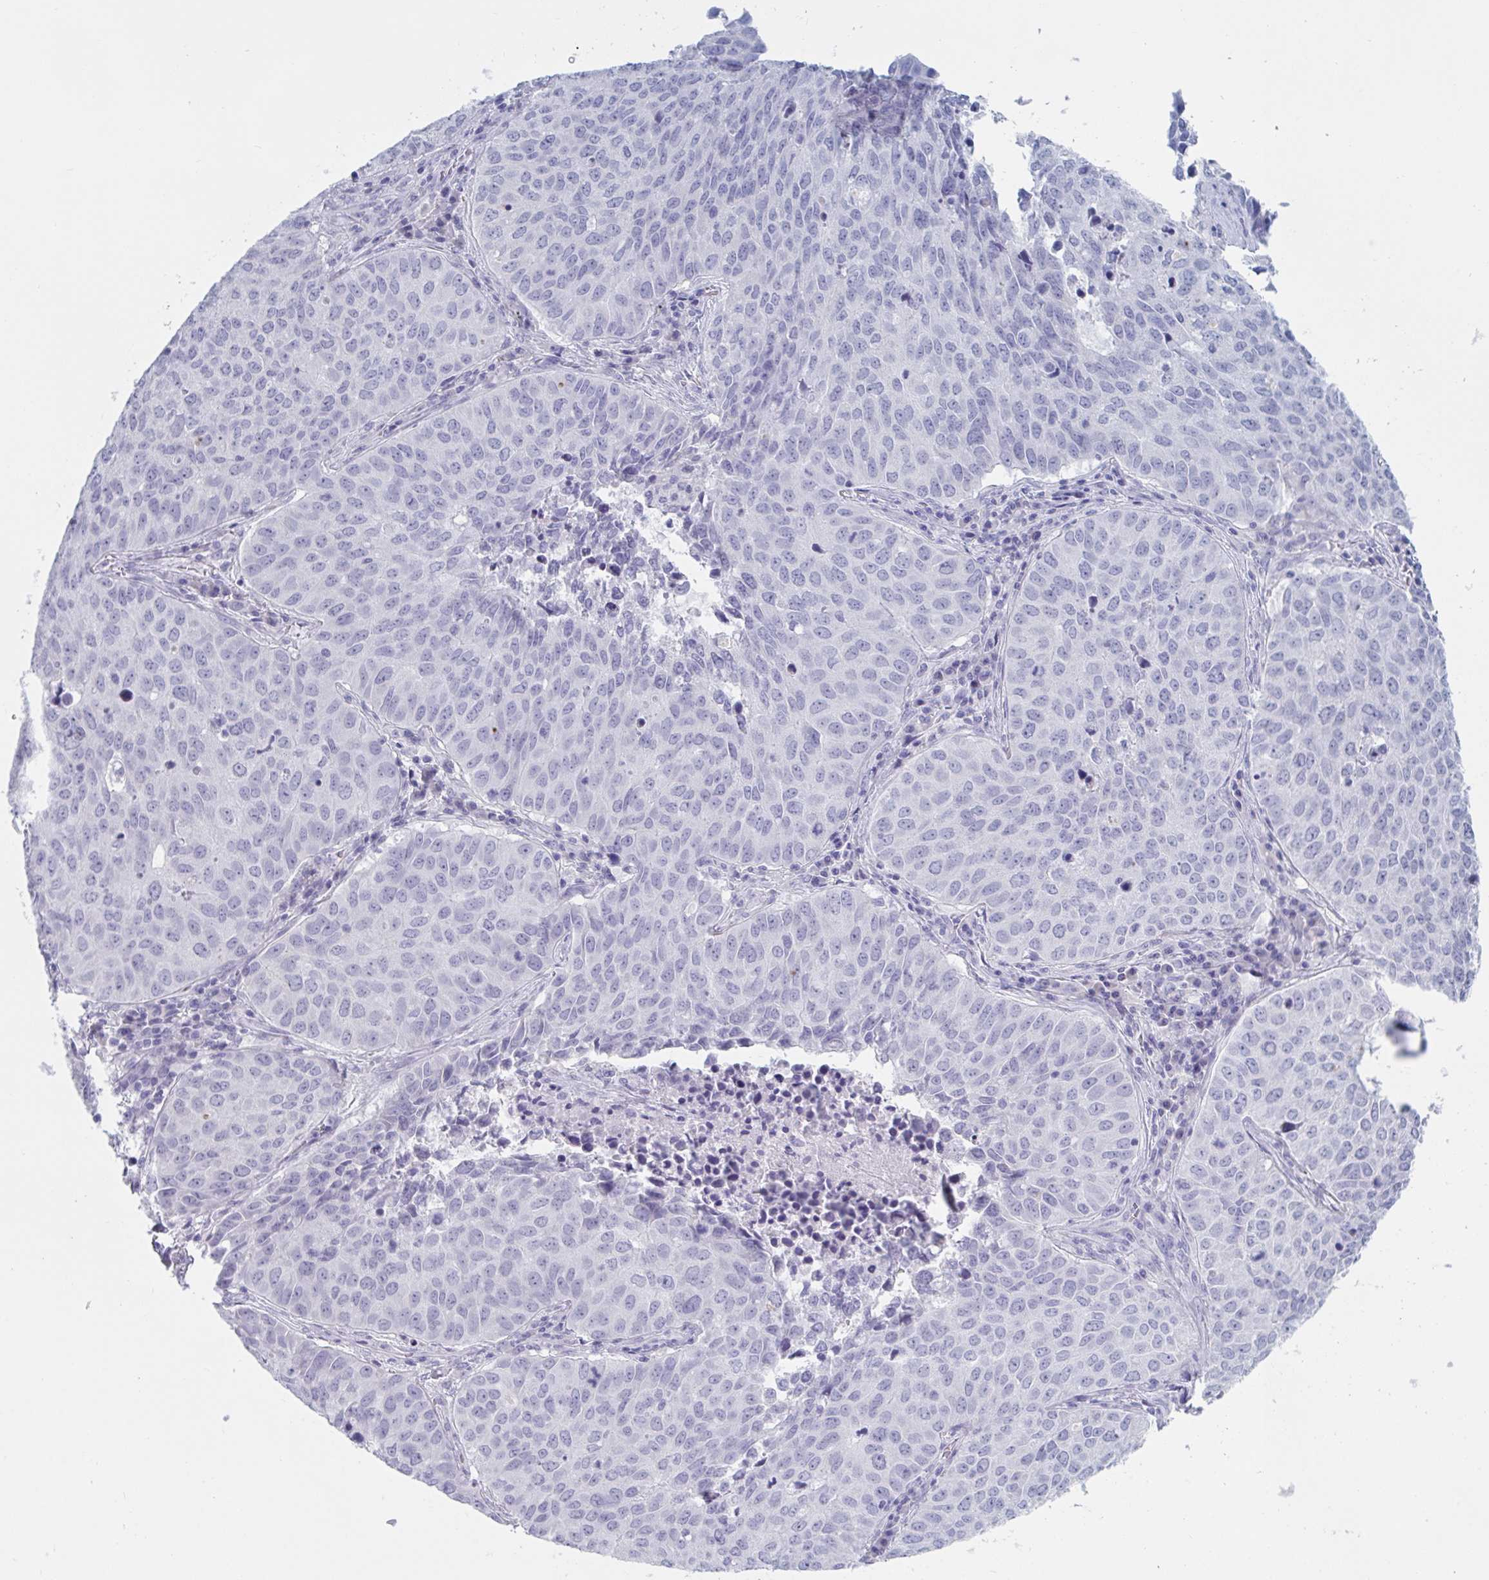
{"staining": {"intensity": "negative", "quantity": "none", "location": "none"}, "tissue": "lung cancer", "cell_type": "Tumor cells", "image_type": "cancer", "snomed": [{"axis": "morphology", "description": "Adenocarcinoma, NOS"}, {"axis": "topography", "description": "Lung"}], "caption": "High magnification brightfield microscopy of lung cancer stained with DAB (3,3'-diaminobenzidine) (brown) and counterstained with hematoxylin (blue): tumor cells show no significant expression.", "gene": "NDUFC2", "patient": {"sex": "female", "age": 50}}